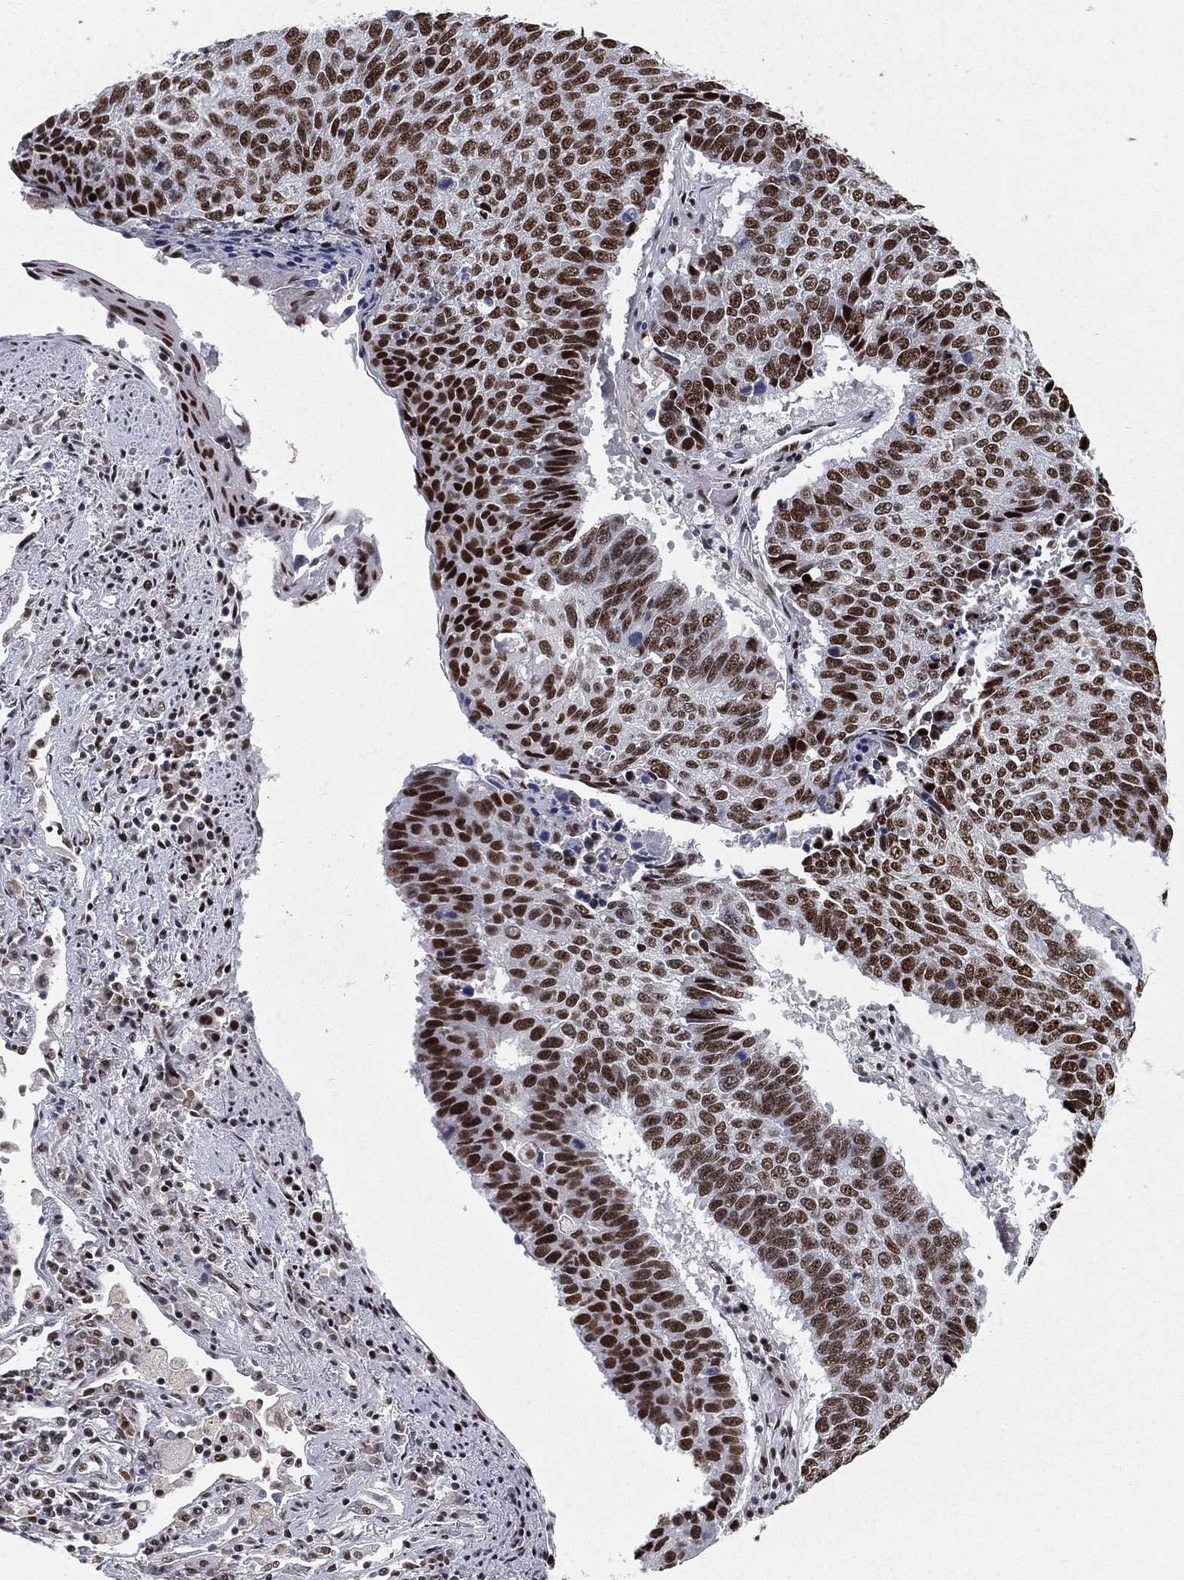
{"staining": {"intensity": "strong", "quantity": ">75%", "location": "nuclear"}, "tissue": "lung cancer", "cell_type": "Tumor cells", "image_type": "cancer", "snomed": [{"axis": "morphology", "description": "Squamous cell carcinoma, NOS"}, {"axis": "topography", "description": "Lung"}], "caption": "This histopathology image exhibits immunohistochemistry staining of lung squamous cell carcinoma, with high strong nuclear expression in approximately >75% of tumor cells.", "gene": "DDX27", "patient": {"sex": "male", "age": 73}}